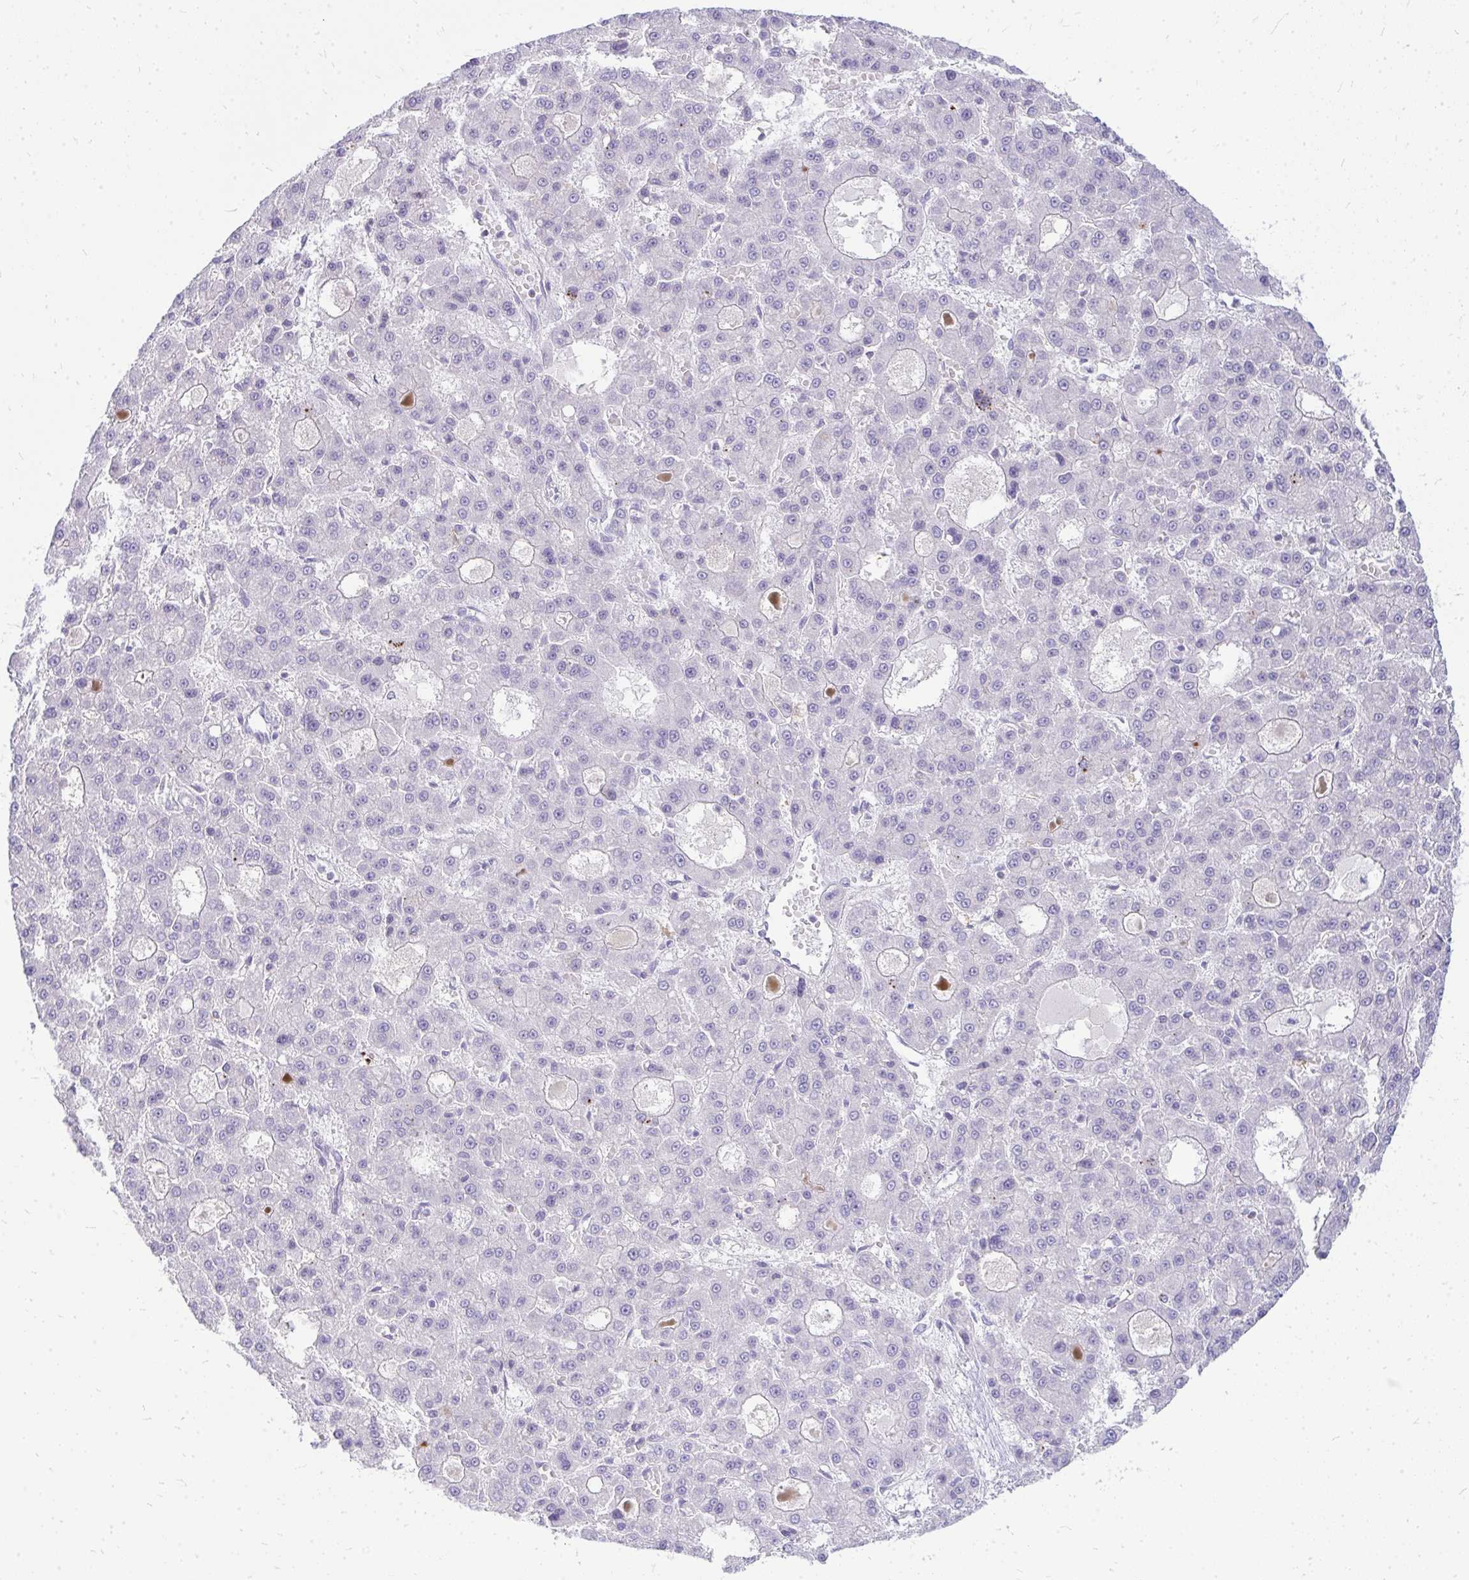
{"staining": {"intensity": "negative", "quantity": "none", "location": "none"}, "tissue": "liver cancer", "cell_type": "Tumor cells", "image_type": "cancer", "snomed": [{"axis": "morphology", "description": "Carcinoma, Hepatocellular, NOS"}, {"axis": "topography", "description": "Liver"}], "caption": "Photomicrograph shows no protein positivity in tumor cells of hepatocellular carcinoma (liver) tissue.", "gene": "TSPEAR", "patient": {"sex": "male", "age": 70}}